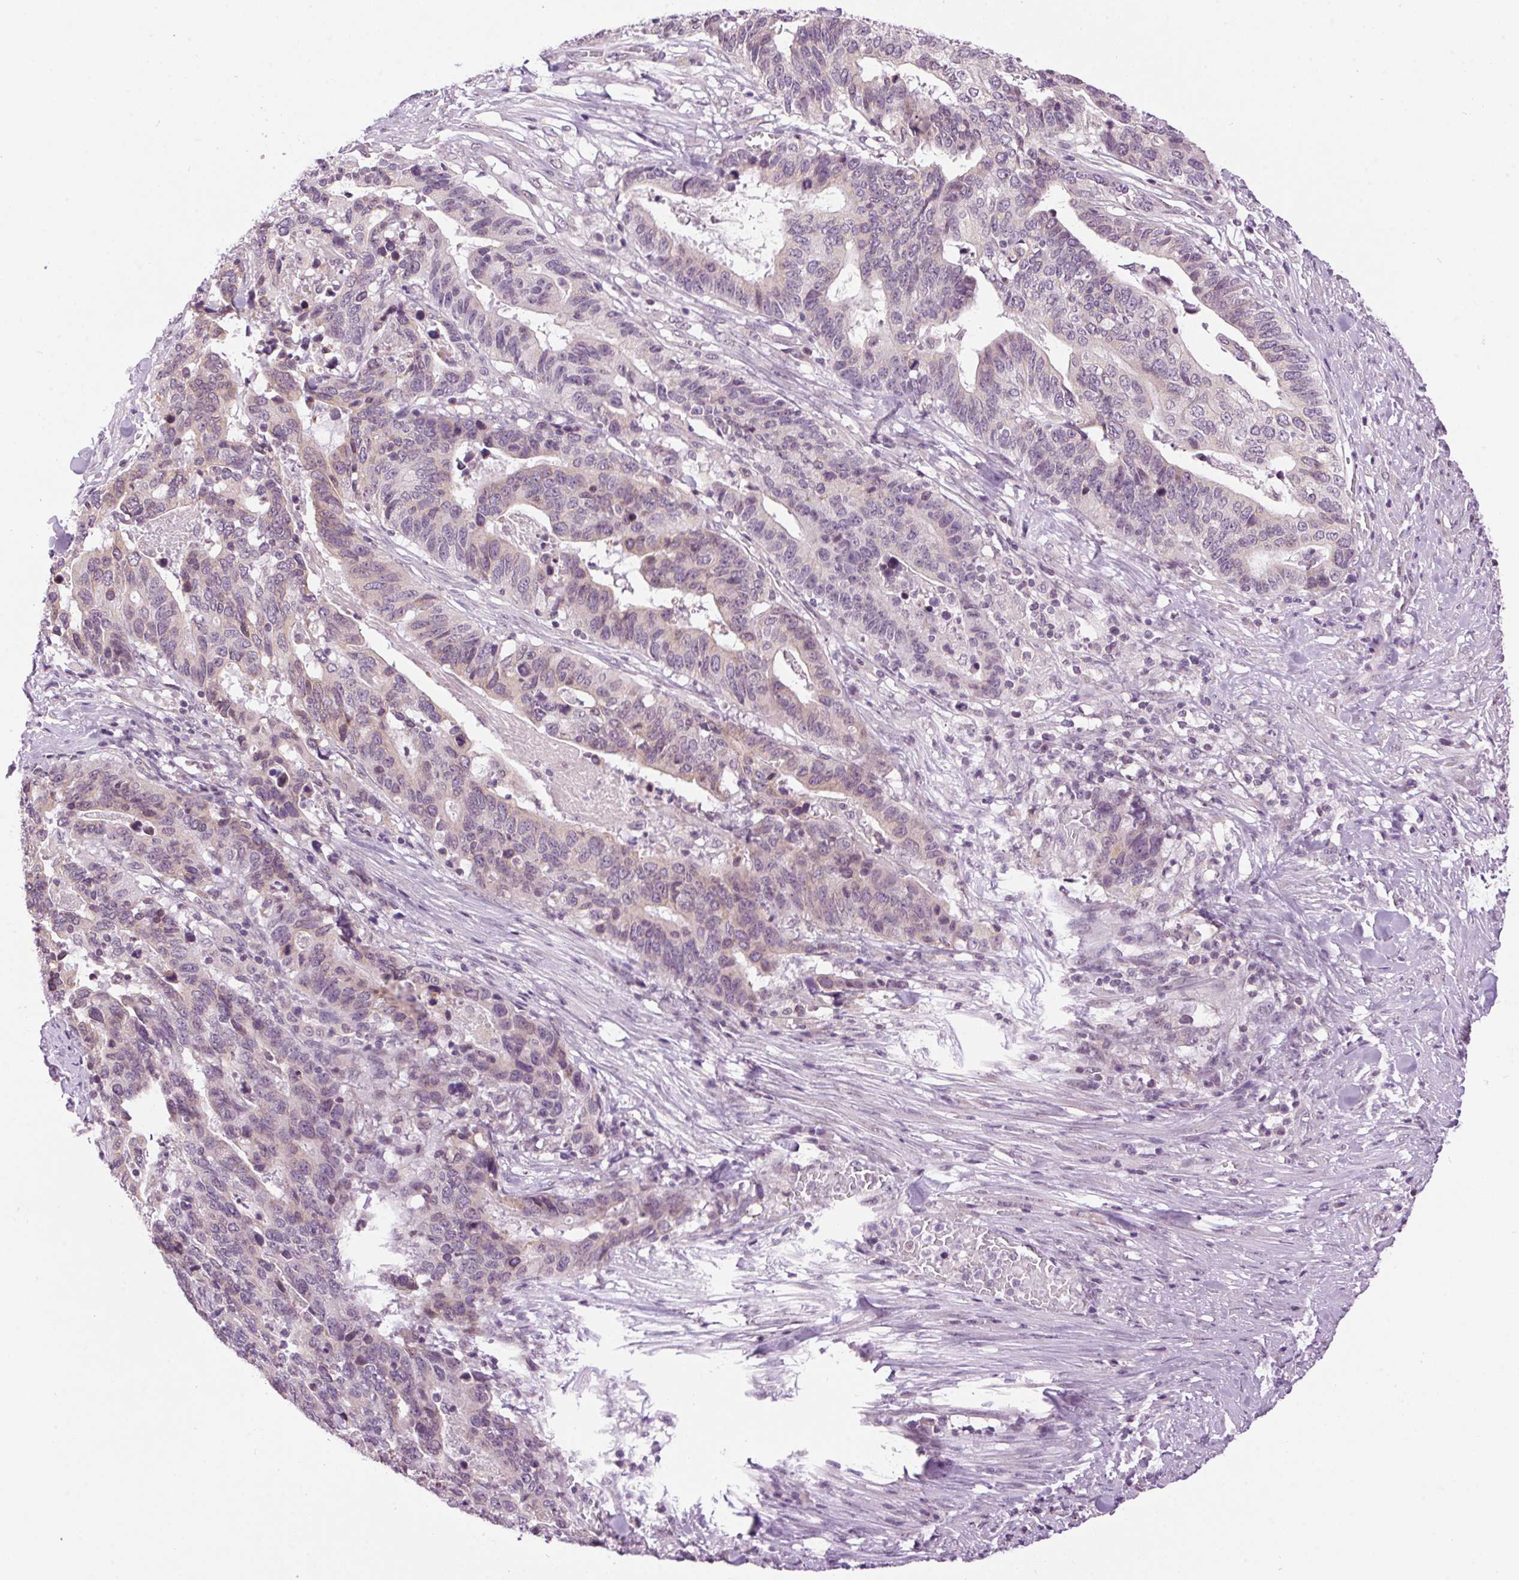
{"staining": {"intensity": "negative", "quantity": "none", "location": "none"}, "tissue": "stomach cancer", "cell_type": "Tumor cells", "image_type": "cancer", "snomed": [{"axis": "morphology", "description": "Adenocarcinoma, NOS"}, {"axis": "topography", "description": "Stomach, upper"}], "caption": "High magnification brightfield microscopy of stomach cancer (adenocarcinoma) stained with DAB (brown) and counterstained with hematoxylin (blue): tumor cells show no significant positivity.", "gene": "SMIM13", "patient": {"sex": "female", "age": 67}}